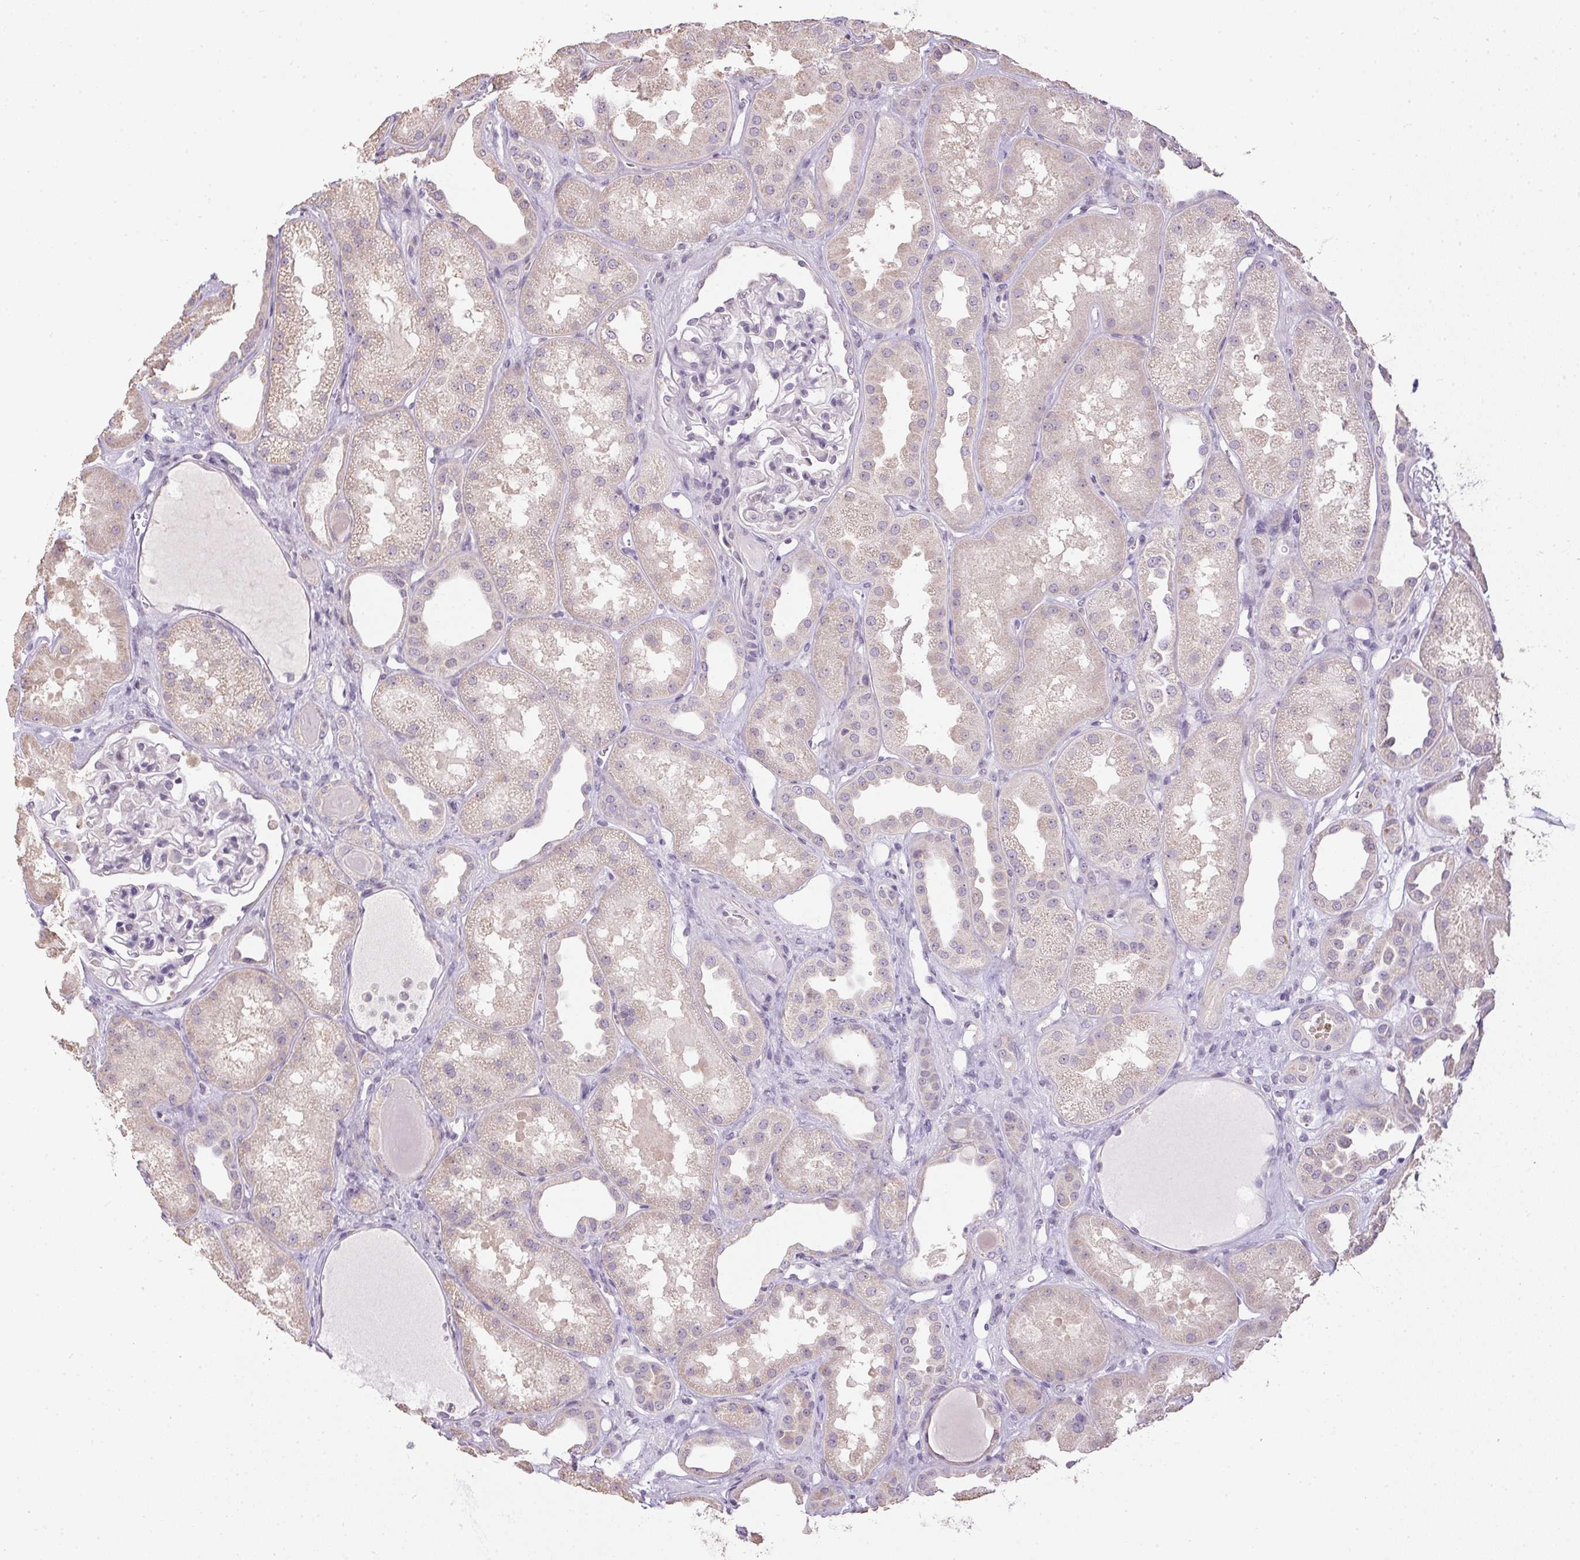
{"staining": {"intensity": "negative", "quantity": "none", "location": "none"}, "tissue": "kidney", "cell_type": "Cells in glomeruli", "image_type": "normal", "snomed": [{"axis": "morphology", "description": "Normal tissue, NOS"}, {"axis": "topography", "description": "Kidney"}], "caption": "This is a histopathology image of immunohistochemistry staining of unremarkable kidney, which shows no staining in cells in glomeruli. The staining is performed using DAB brown chromogen with nuclei counter-stained in using hematoxylin.", "gene": "SPACA9", "patient": {"sex": "male", "age": 61}}